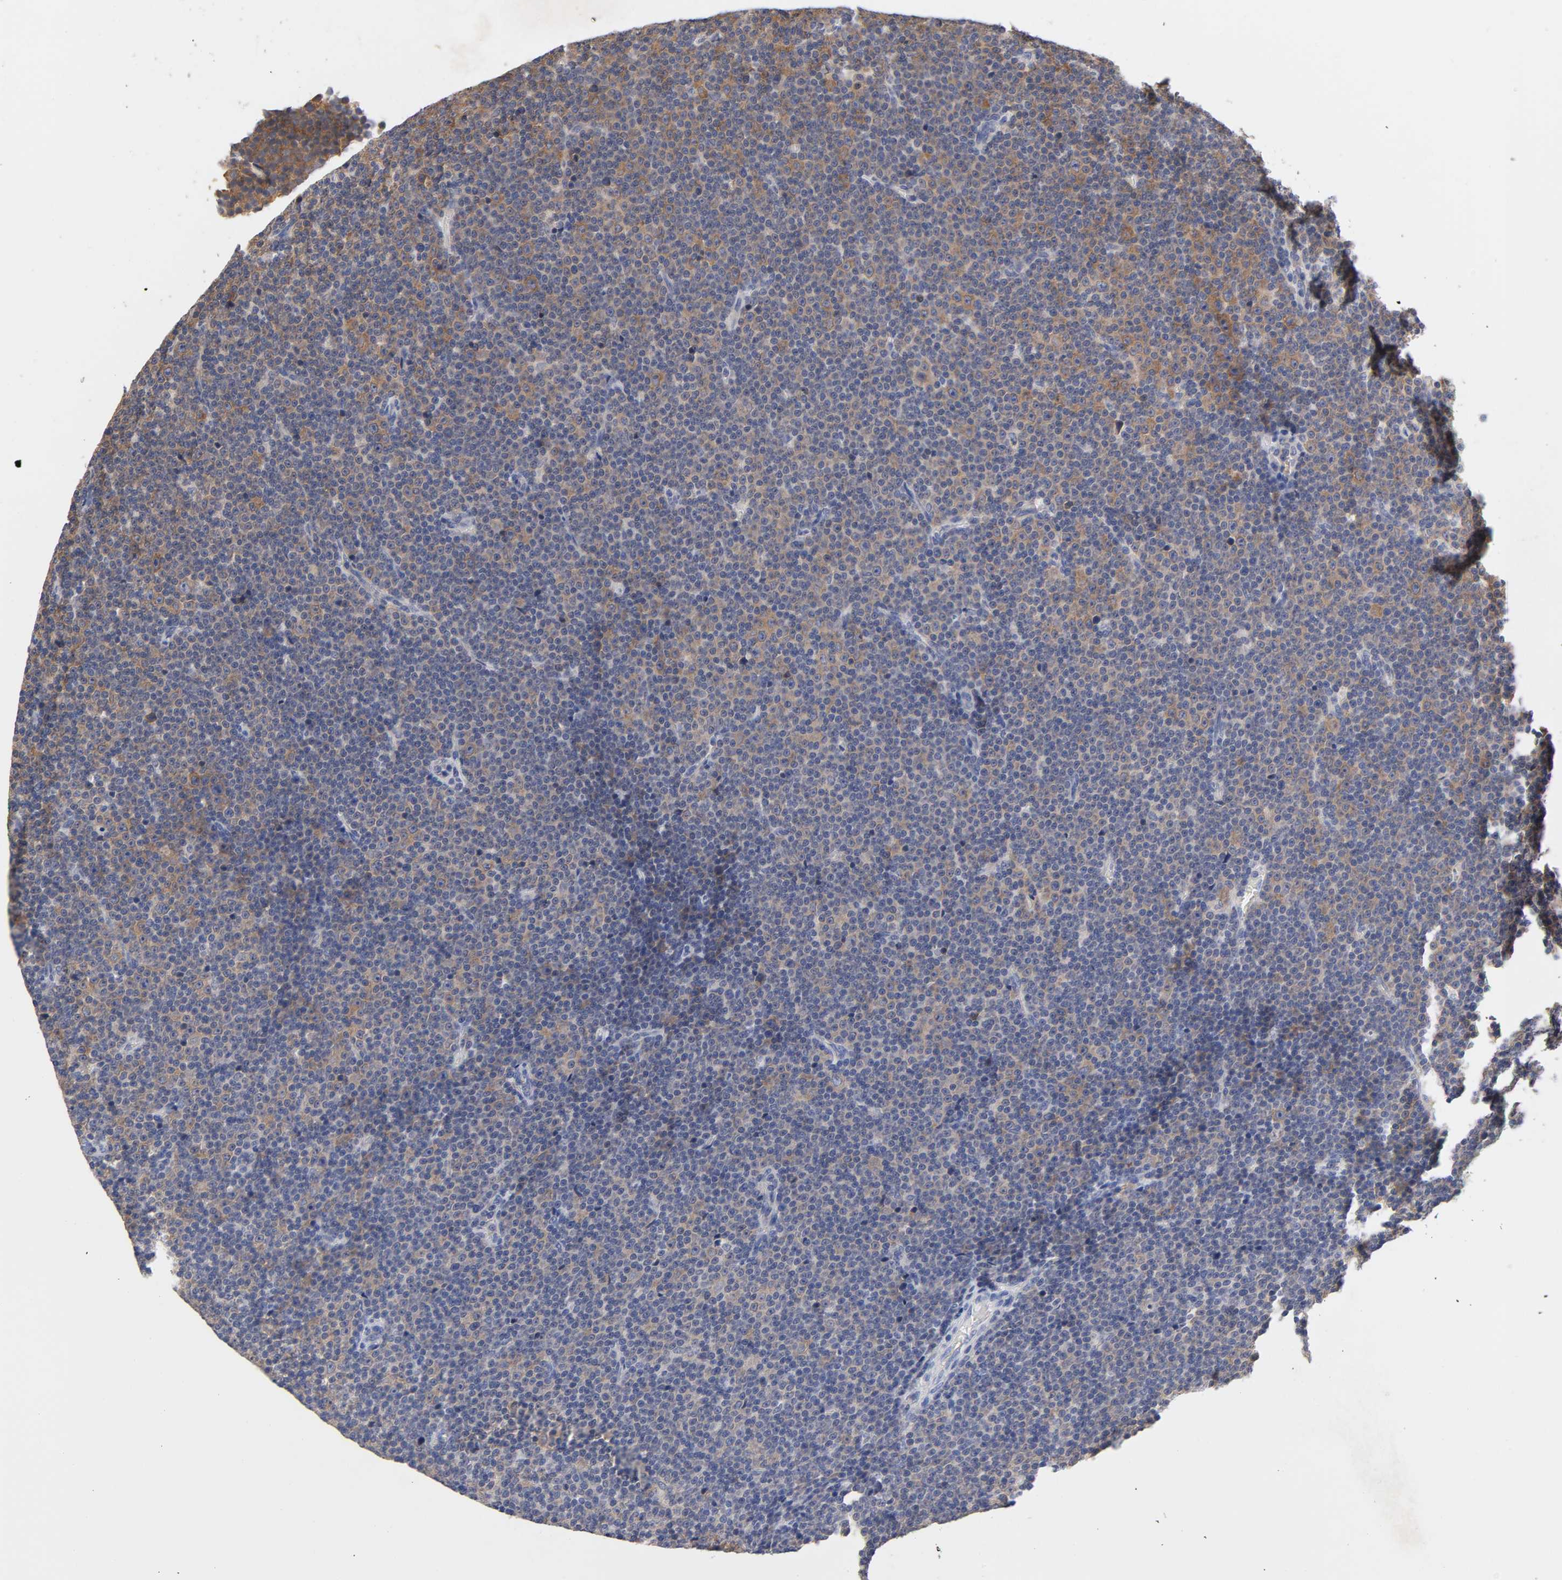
{"staining": {"intensity": "moderate", "quantity": "25%-75%", "location": "cytoplasmic/membranous"}, "tissue": "lymphoma", "cell_type": "Tumor cells", "image_type": "cancer", "snomed": [{"axis": "morphology", "description": "Malignant lymphoma, non-Hodgkin's type, Low grade"}, {"axis": "topography", "description": "Lymph node"}], "caption": "An immunohistochemistry (IHC) micrograph of neoplastic tissue is shown. Protein staining in brown highlights moderate cytoplasmic/membranous positivity in low-grade malignant lymphoma, non-Hodgkin's type within tumor cells. The staining was performed using DAB (3,3'-diaminobenzidine) to visualize the protein expression in brown, while the nuclei were stained in blue with hematoxylin (Magnification: 20x).", "gene": "RPS29", "patient": {"sex": "female", "age": 67}}